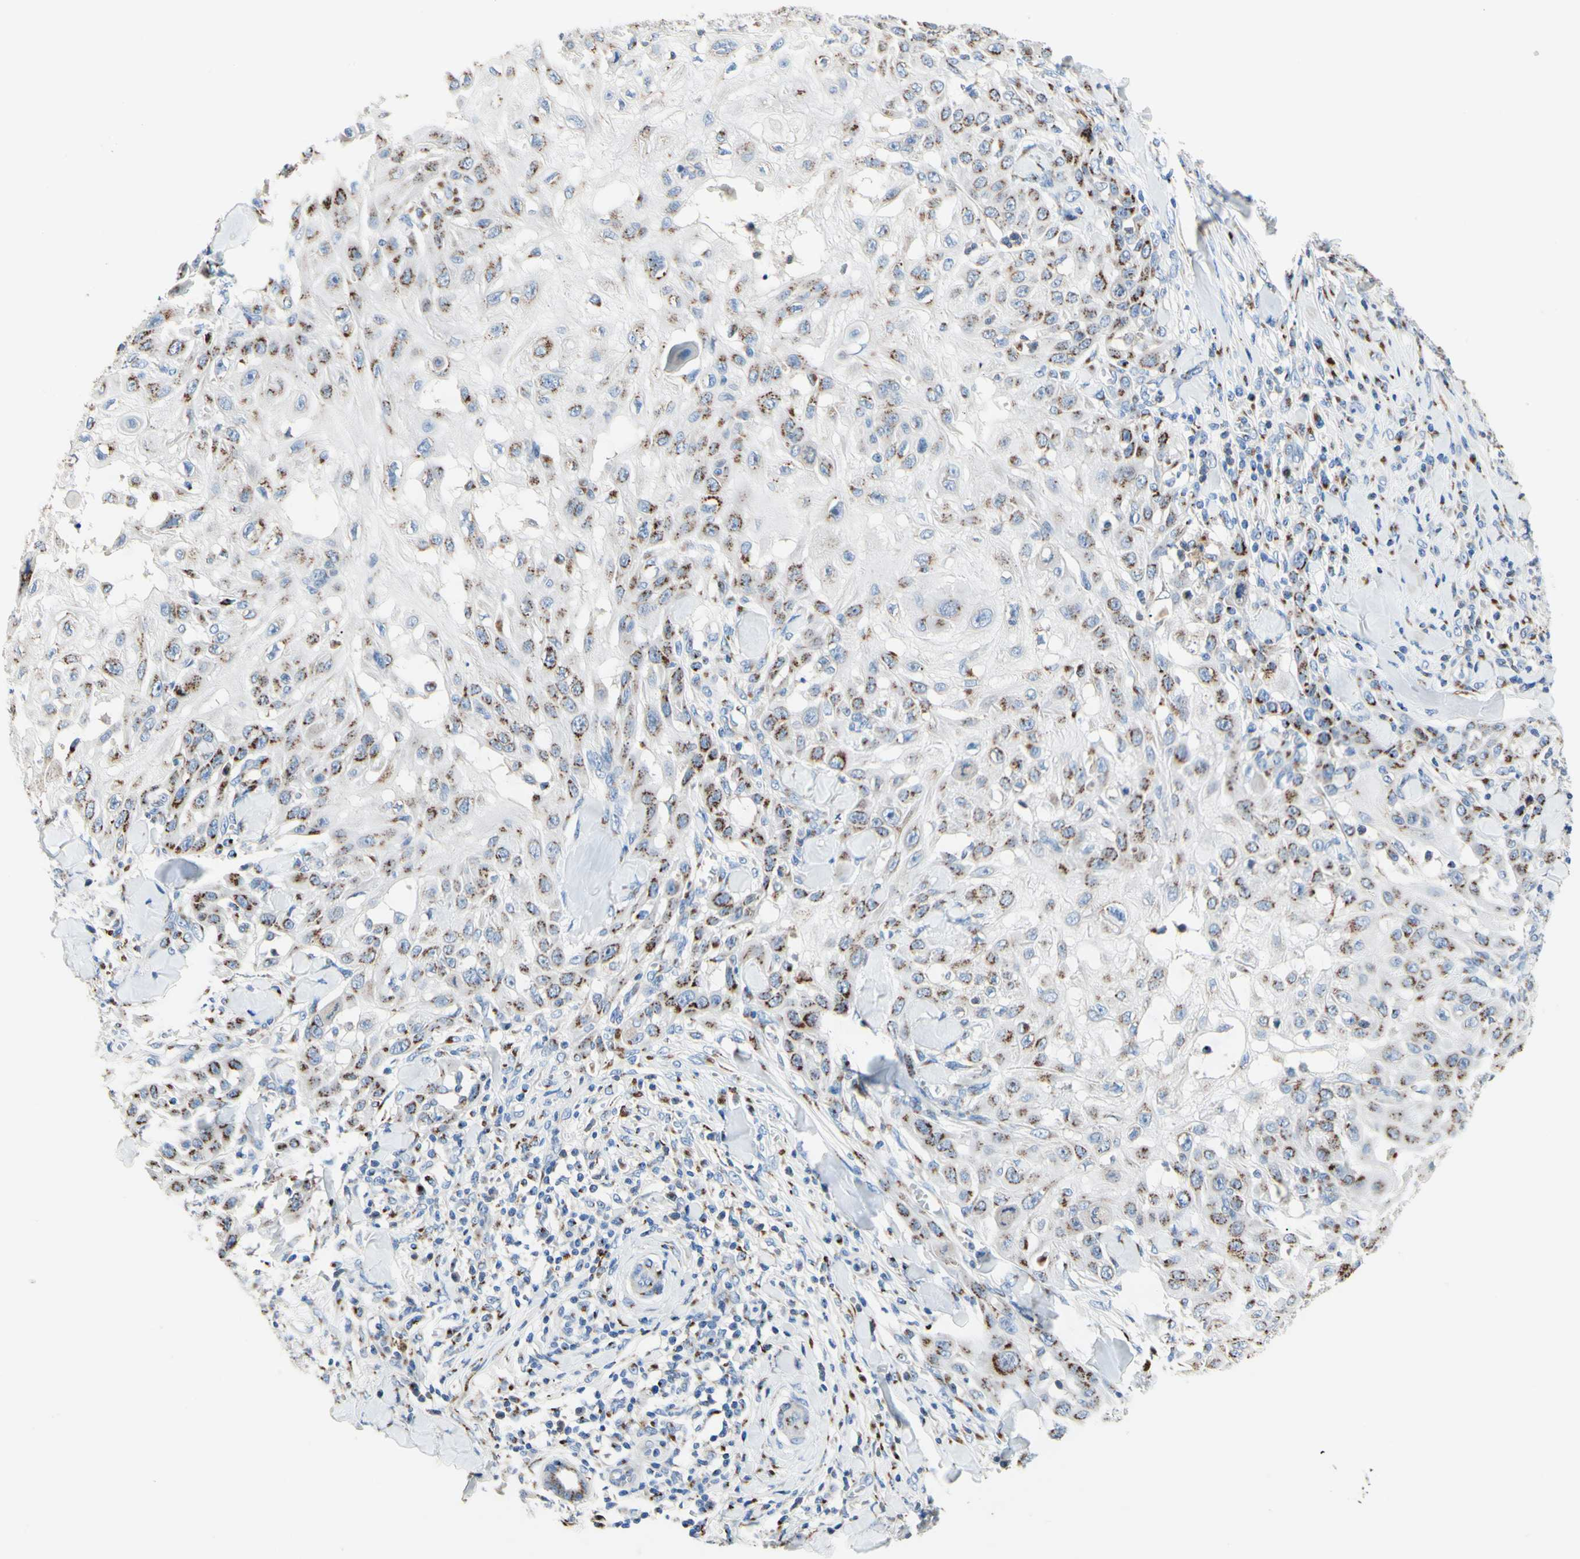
{"staining": {"intensity": "moderate", "quantity": "25%-75%", "location": "cytoplasmic/membranous"}, "tissue": "skin cancer", "cell_type": "Tumor cells", "image_type": "cancer", "snomed": [{"axis": "morphology", "description": "Squamous cell carcinoma, NOS"}, {"axis": "topography", "description": "Skin"}], "caption": "Immunohistochemistry of human squamous cell carcinoma (skin) displays medium levels of moderate cytoplasmic/membranous positivity in about 25%-75% of tumor cells.", "gene": "GALNT2", "patient": {"sex": "male", "age": 24}}